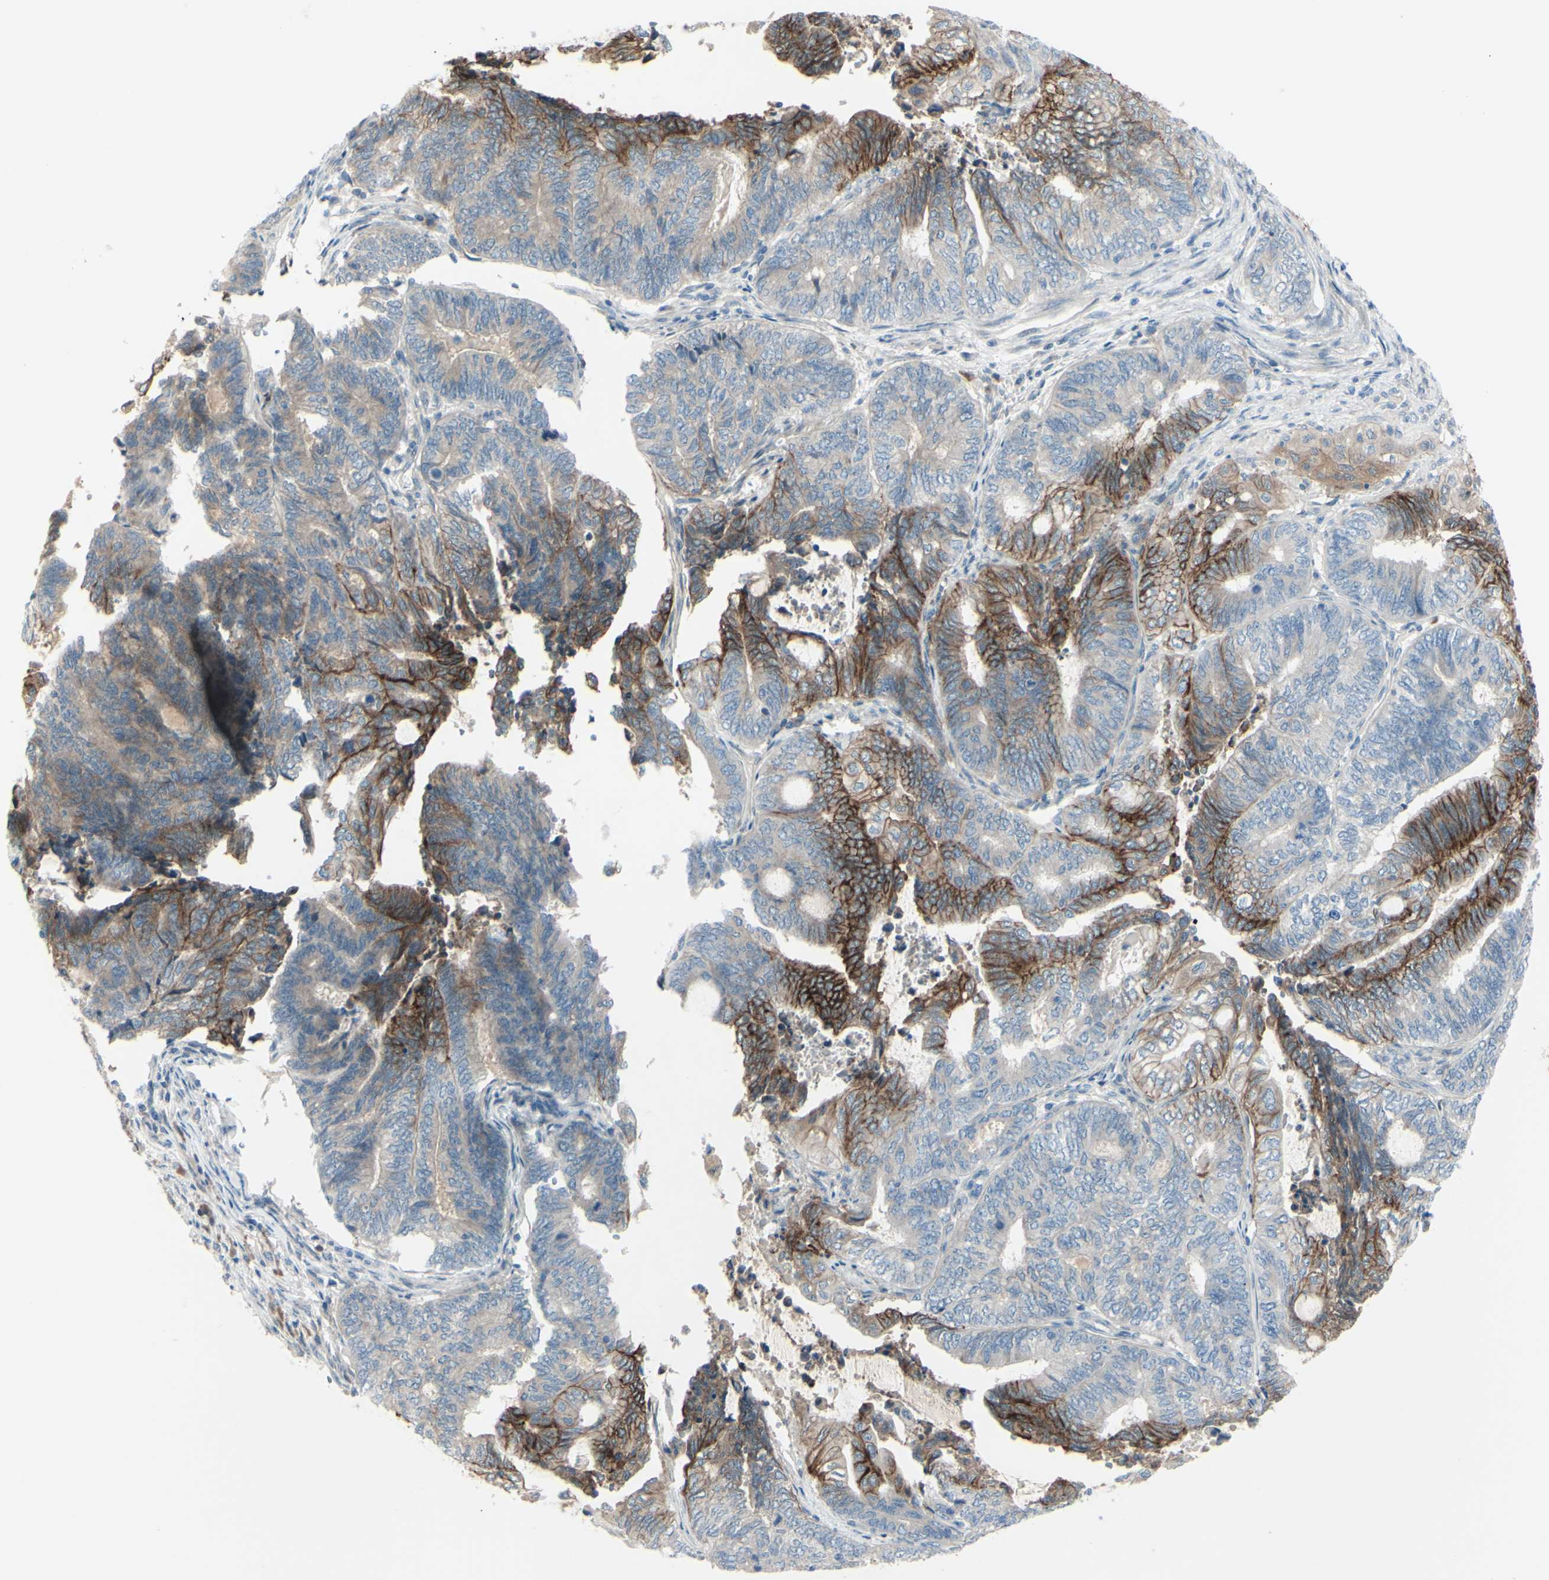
{"staining": {"intensity": "strong", "quantity": "25%-75%", "location": "cytoplasmic/membranous"}, "tissue": "endometrial cancer", "cell_type": "Tumor cells", "image_type": "cancer", "snomed": [{"axis": "morphology", "description": "Adenocarcinoma, NOS"}, {"axis": "topography", "description": "Uterus"}, {"axis": "topography", "description": "Endometrium"}], "caption": "Immunohistochemical staining of human endometrial cancer reveals strong cytoplasmic/membranous protein staining in about 25%-75% of tumor cells.", "gene": "LRRK1", "patient": {"sex": "female", "age": 70}}